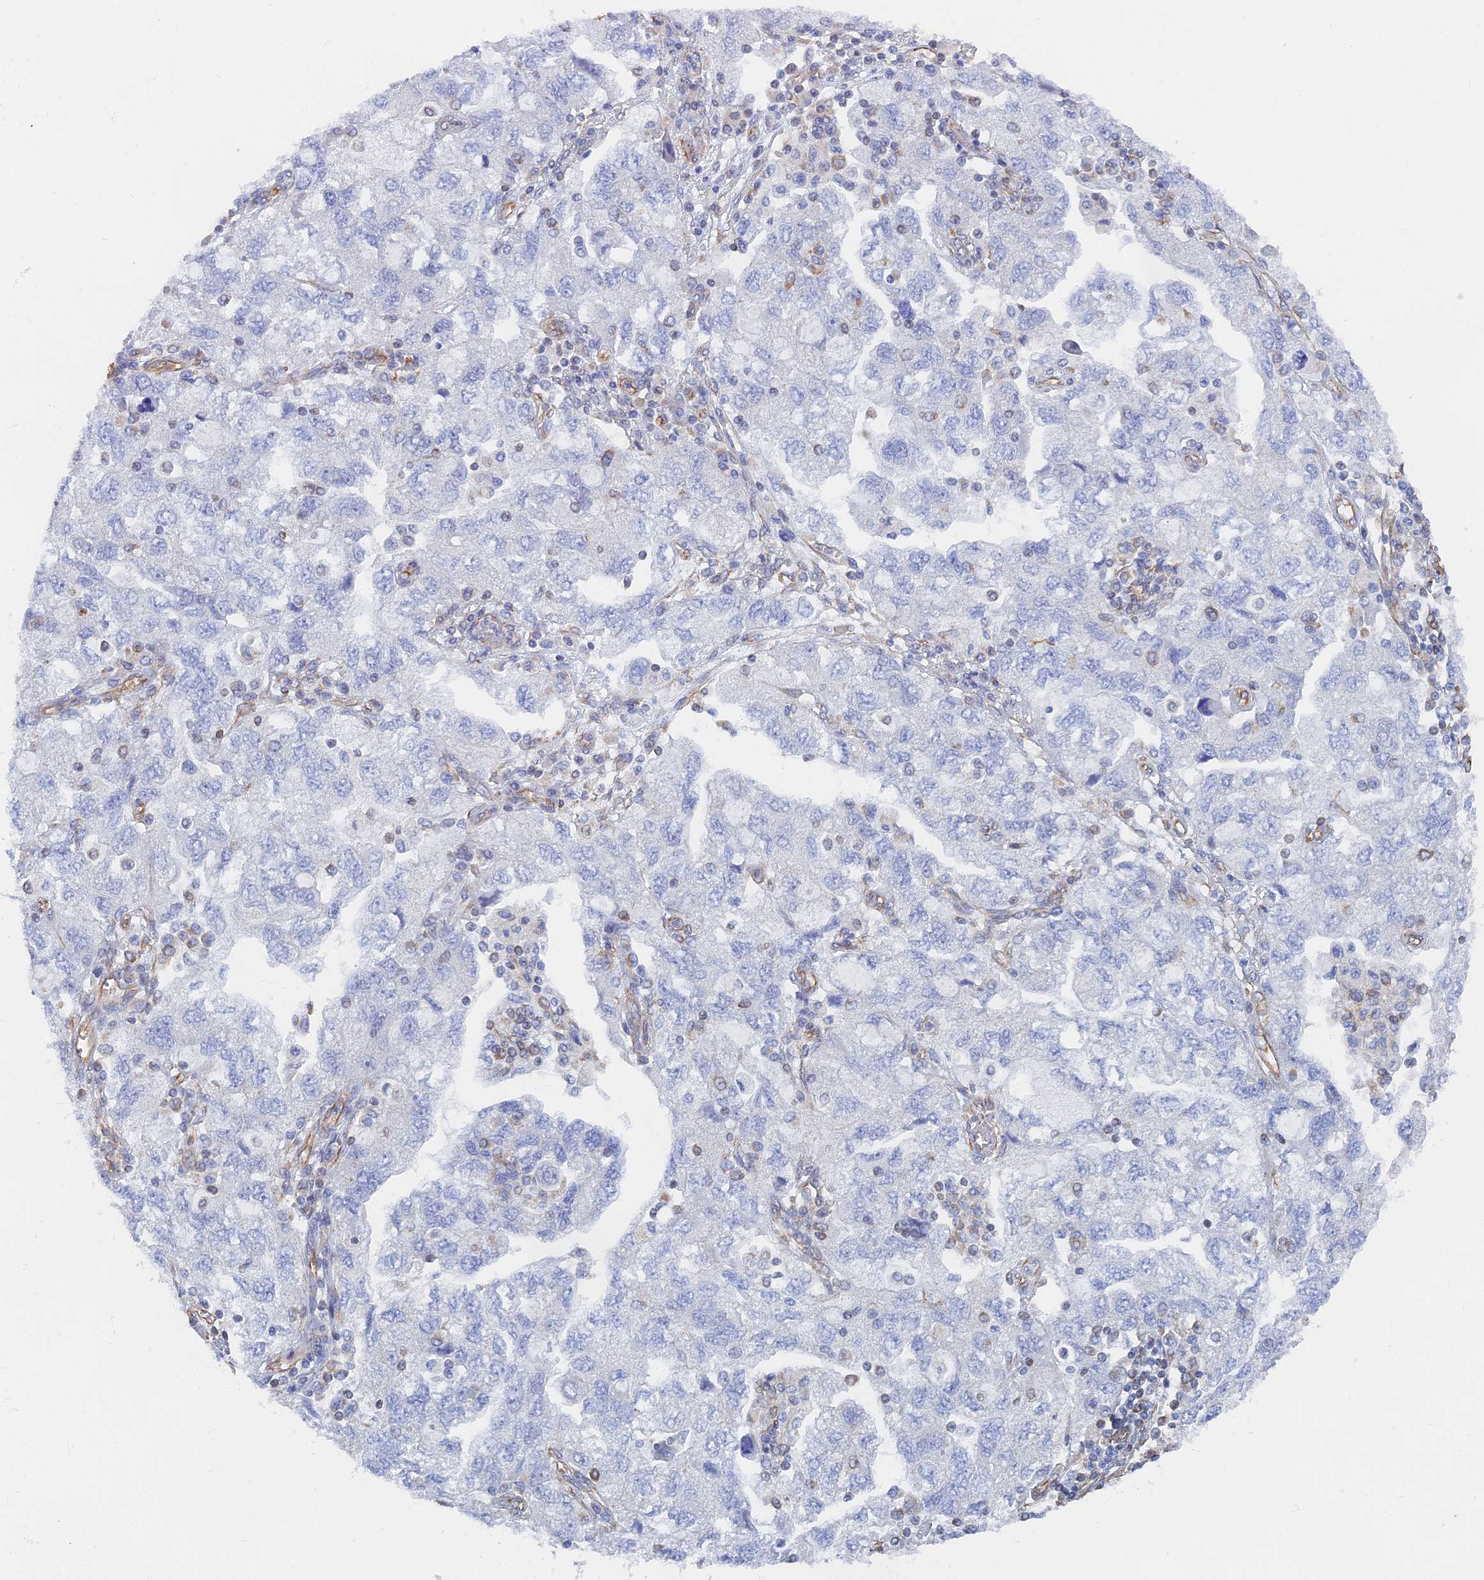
{"staining": {"intensity": "negative", "quantity": "none", "location": "none"}, "tissue": "ovarian cancer", "cell_type": "Tumor cells", "image_type": "cancer", "snomed": [{"axis": "morphology", "description": "Carcinoma, NOS"}, {"axis": "morphology", "description": "Cystadenocarcinoma, serous, NOS"}, {"axis": "topography", "description": "Ovary"}], "caption": "The immunohistochemistry (IHC) histopathology image has no significant staining in tumor cells of ovarian serous cystadenocarcinoma tissue.", "gene": "RMC1", "patient": {"sex": "female", "age": 69}}